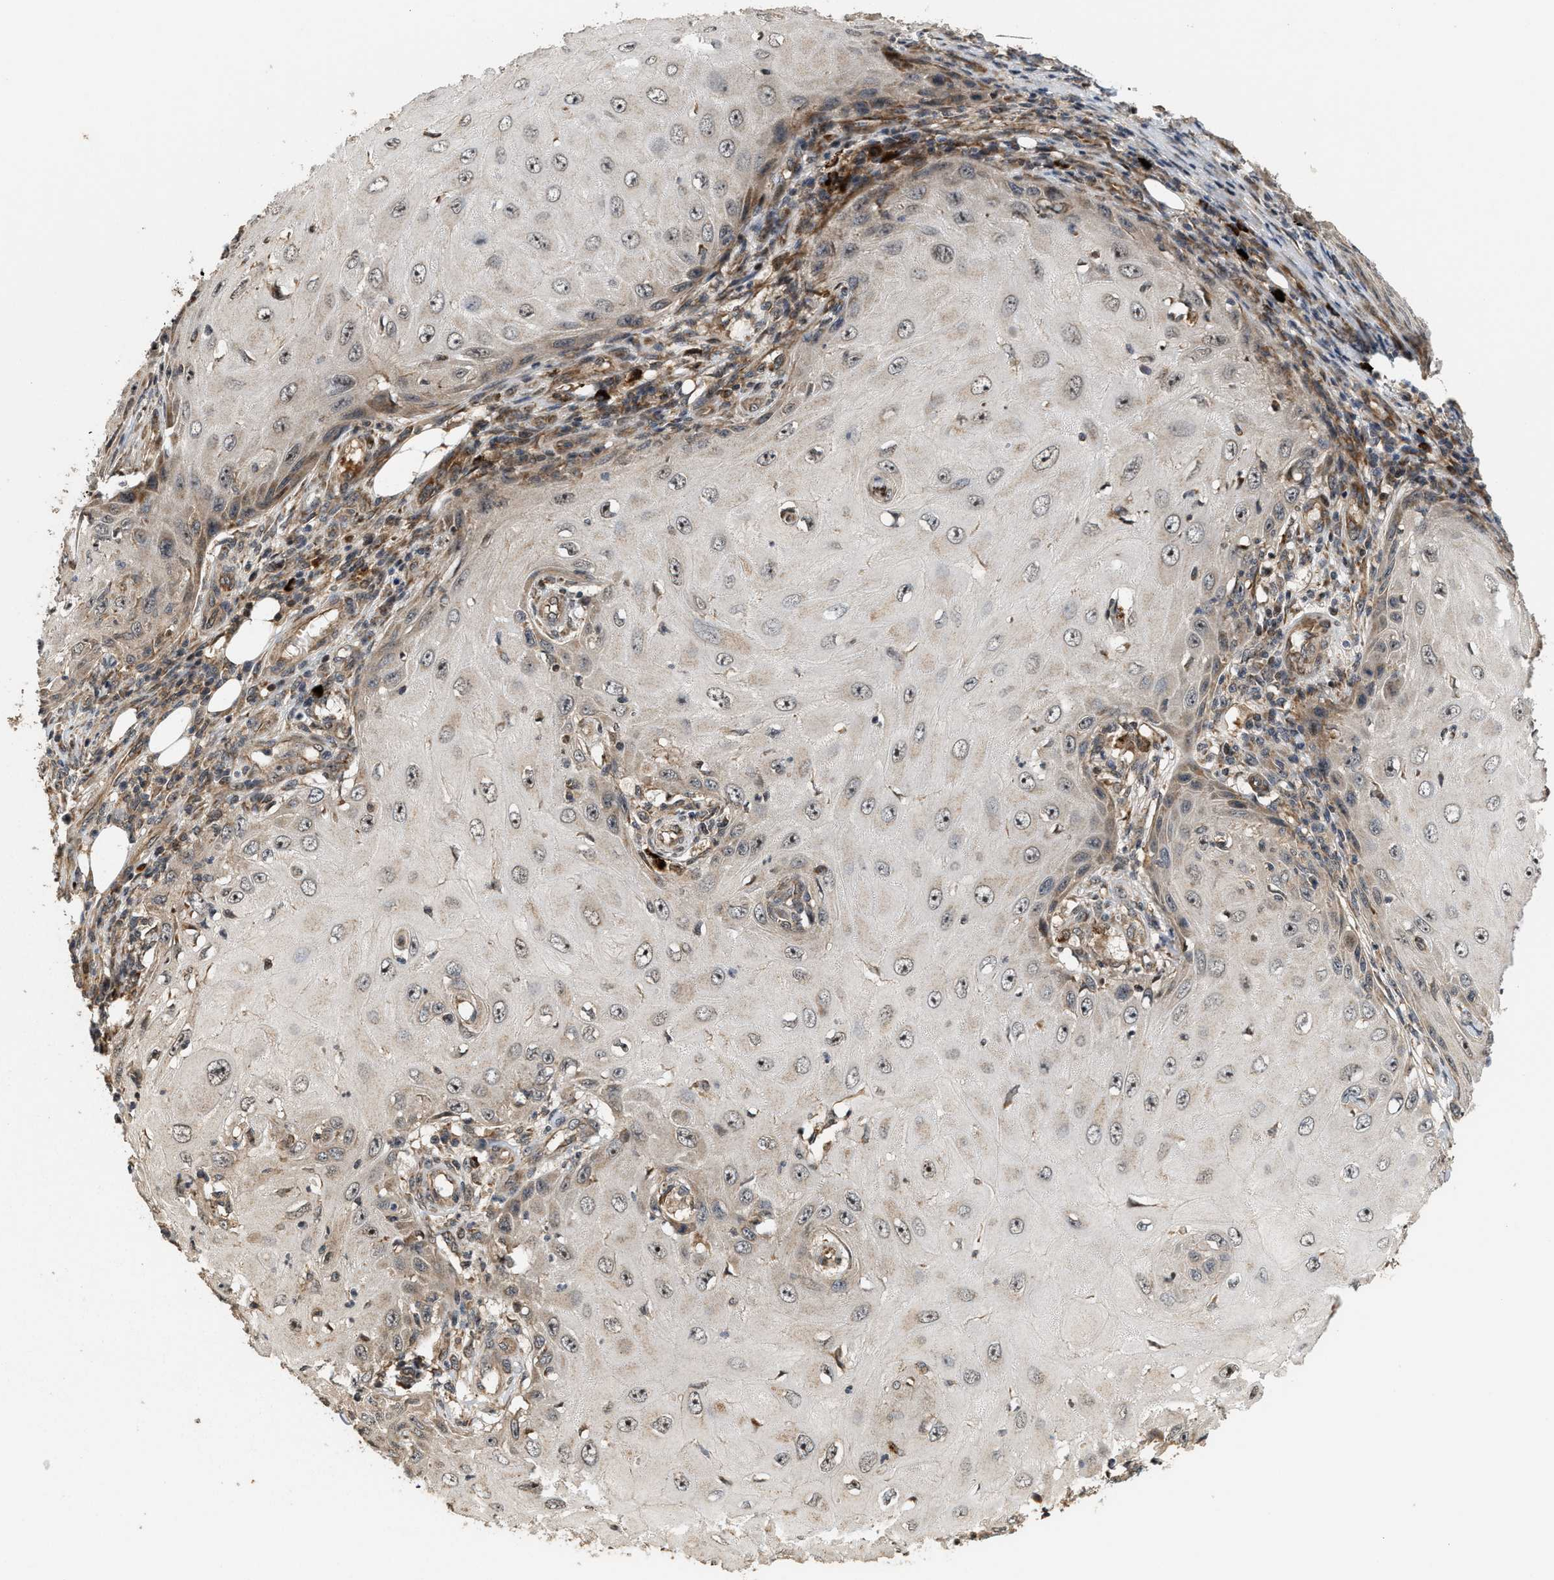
{"staining": {"intensity": "weak", "quantity": ">75%", "location": "cytoplasmic/membranous,nuclear"}, "tissue": "skin cancer", "cell_type": "Tumor cells", "image_type": "cancer", "snomed": [{"axis": "morphology", "description": "Squamous cell carcinoma, NOS"}, {"axis": "topography", "description": "Skin"}], "caption": "Weak cytoplasmic/membranous and nuclear staining for a protein is identified in approximately >75% of tumor cells of skin cancer using immunohistochemistry (IHC).", "gene": "ELP2", "patient": {"sex": "female", "age": 73}}